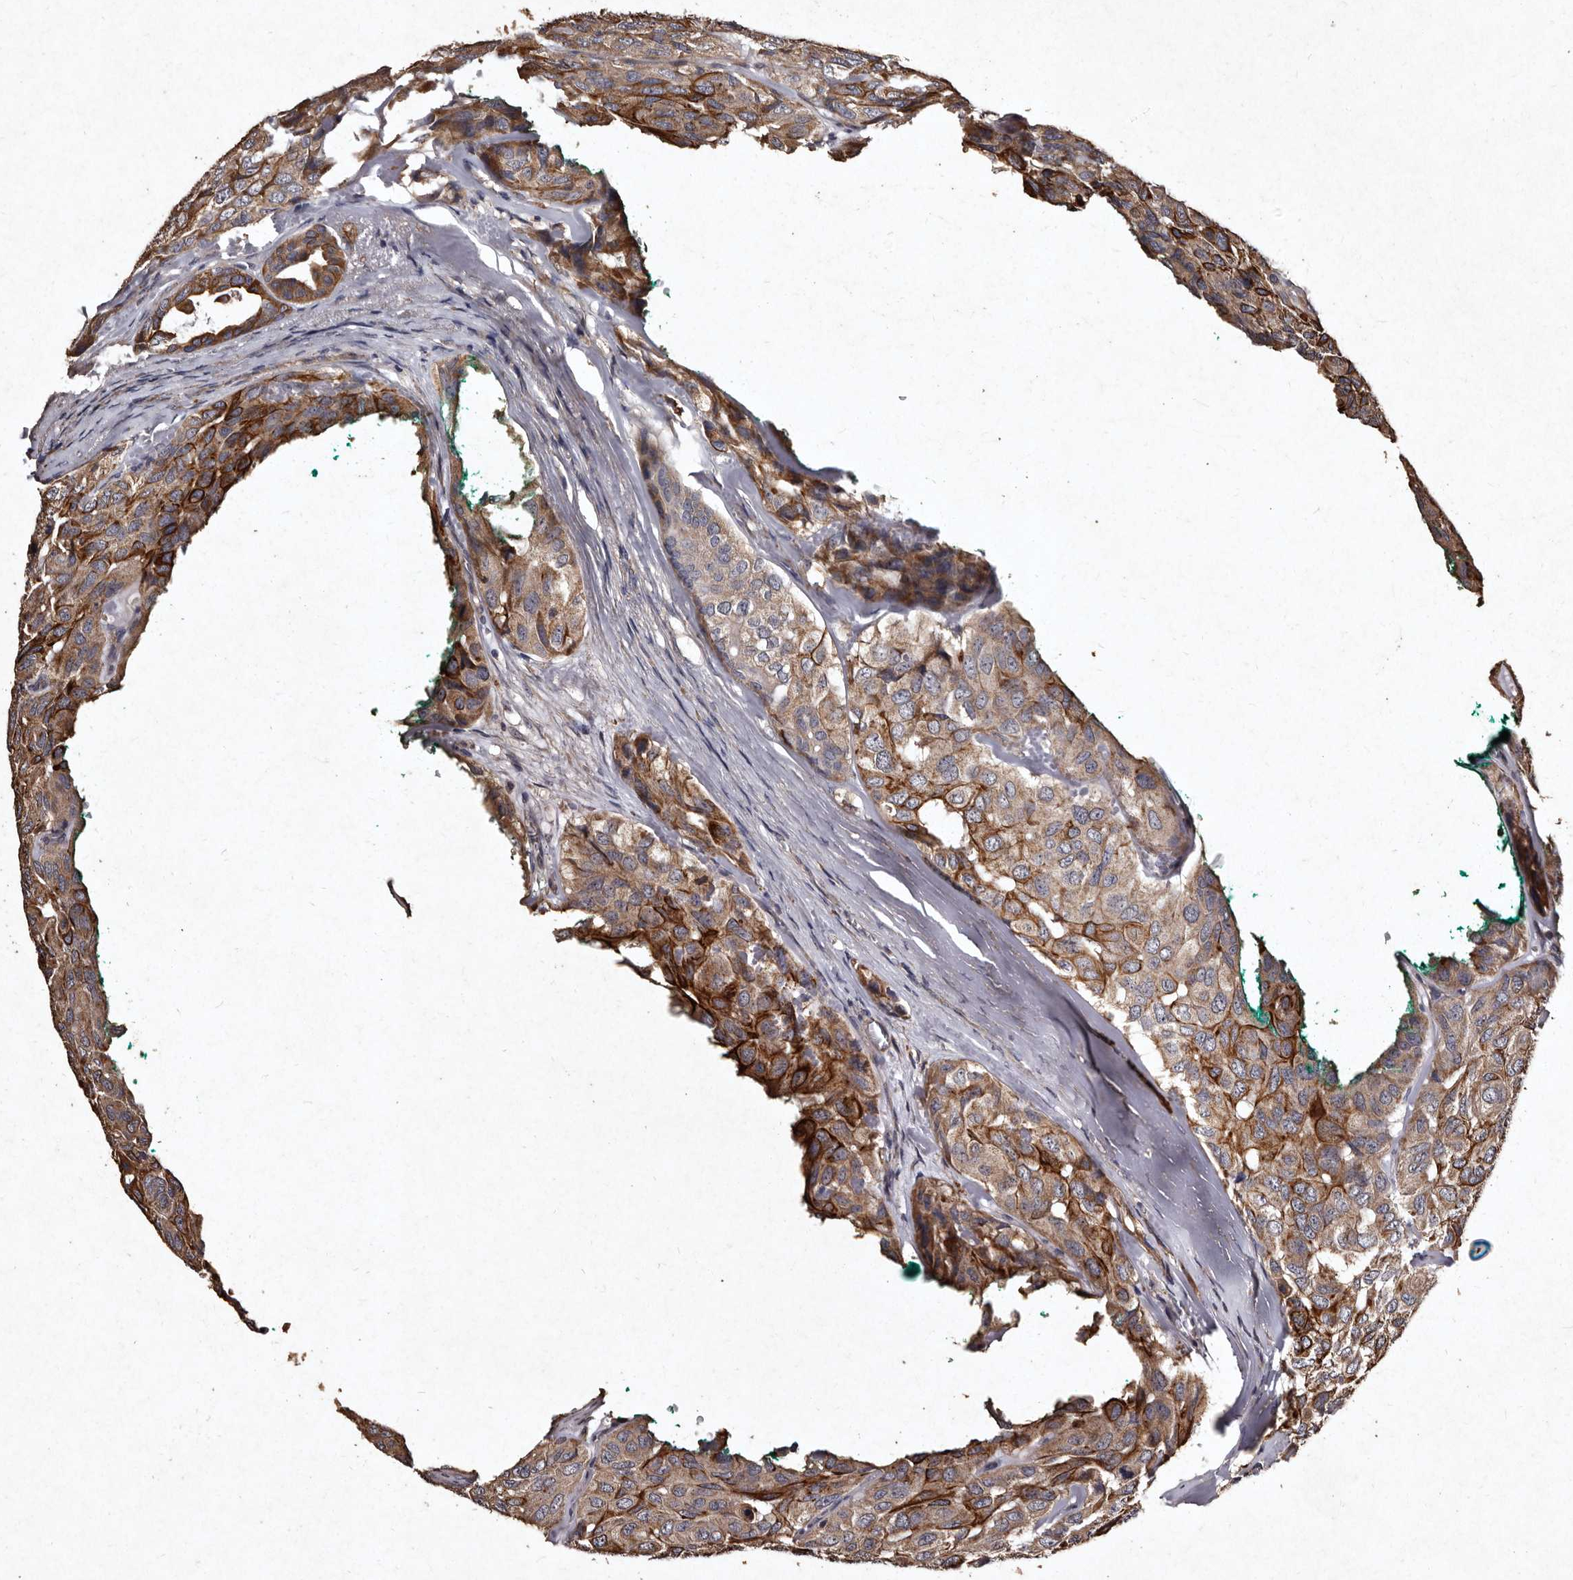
{"staining": {"intensity": "strong", "quantity": "25%-75%", "location": "cytoplasmic/membranous"}, "tissue": "head and neck cancer", "cell_type": "Tumor cells", "image_type": "cancer", "snomed": [{"axis": "morphology", "description": "Adenocarcinoma, NOS"}, {"axis": "topography", "description": "Salivary gland, NOS"}, {"axis": "topography", "description": "Head-Neck"}], "caption": "This photomicrograph displays IHC staining of human head and neck adenocarcinoma, with high strong cytoplasmic/membranous expression in approximately 25%-75% of tumor cells.", "gene": "TFB1M", "patient": {"sex": "female", "age": 76}}